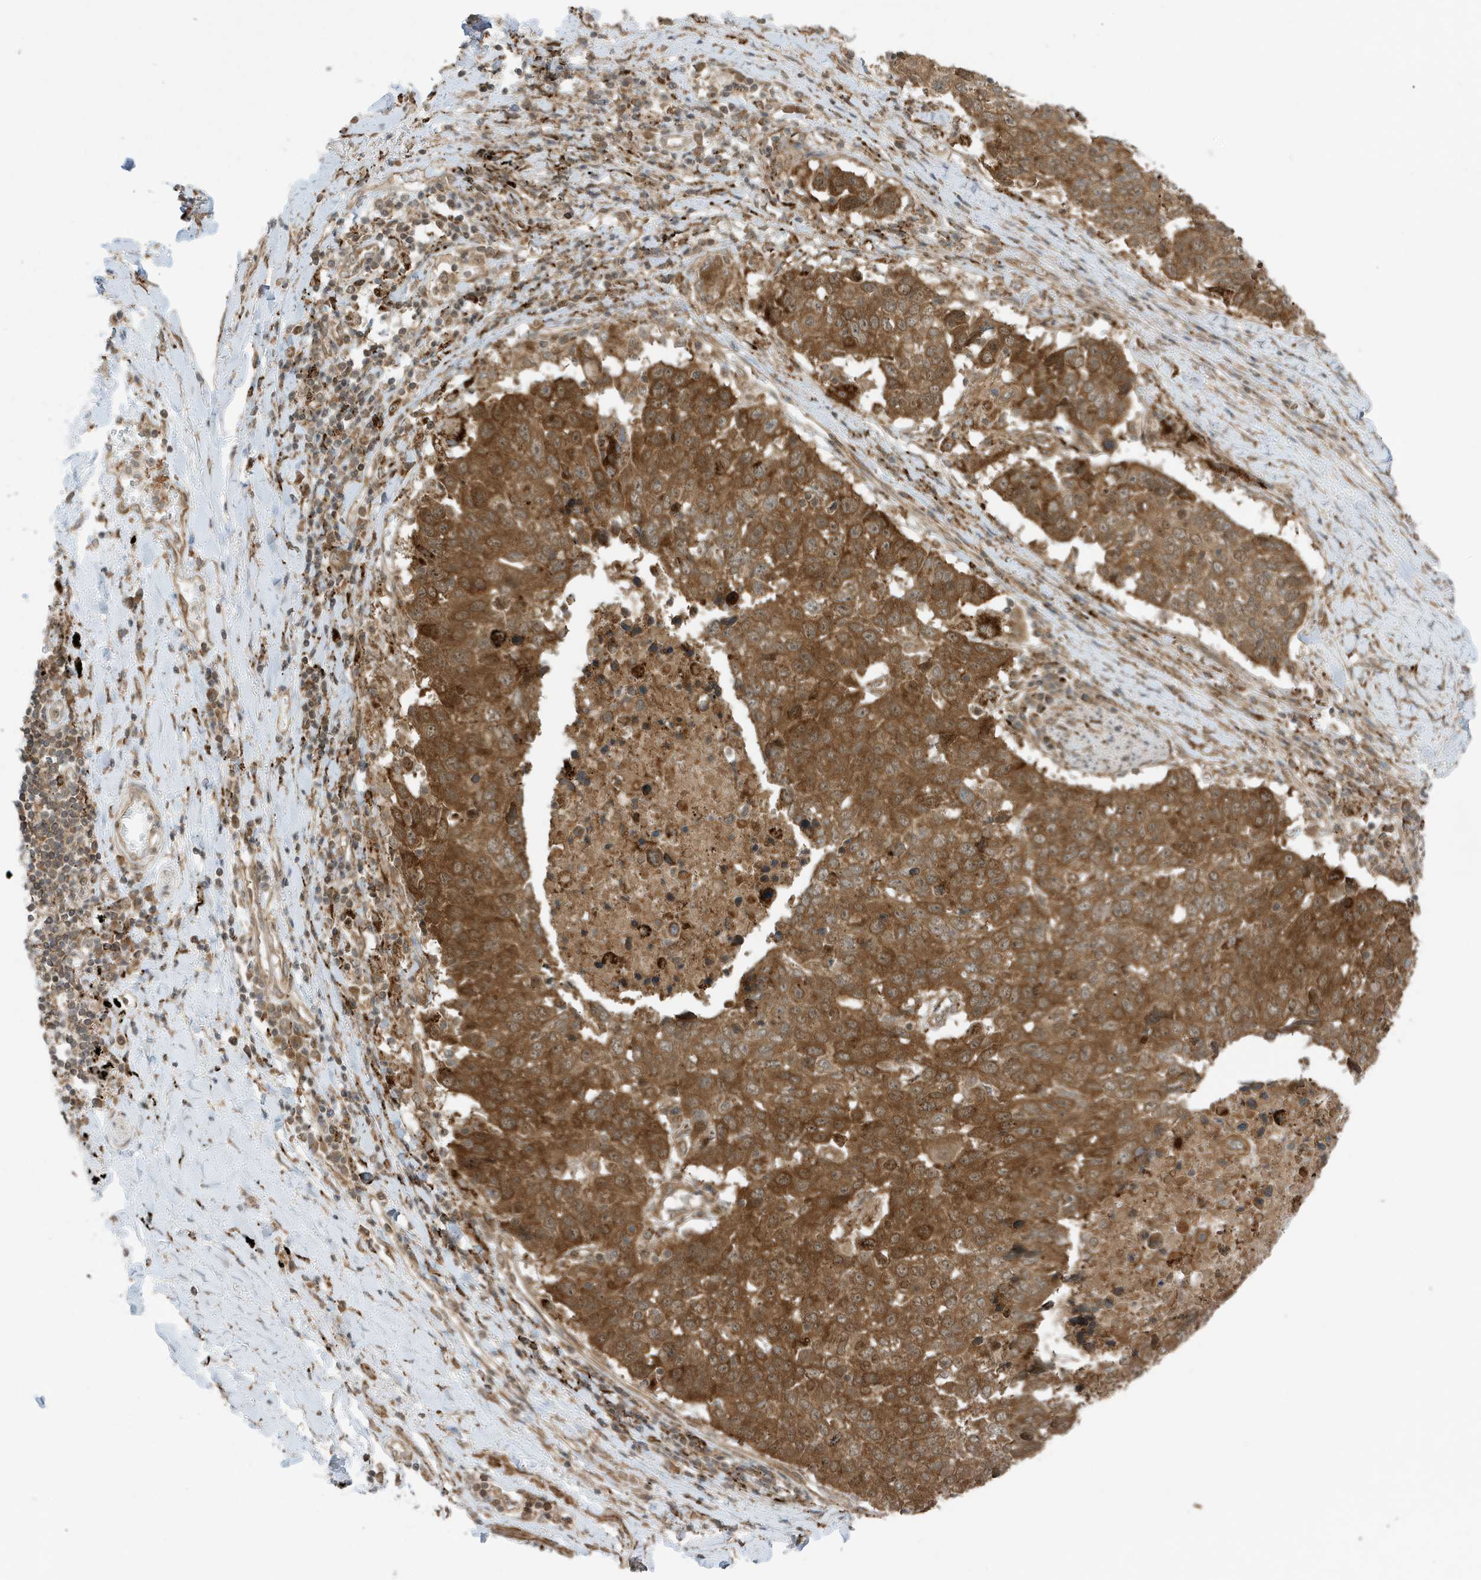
{"staining": {"intensity": "strong", "quantity": ">75%", "location": "cytoplasmic/membranous"}, "tissue": "lung cancer", "cell_type": "Tumor cells", "image_type": "cancer", "snomed": [{"axis": "morphology", "description": "Squamous cell carcinoma, NOS"}, {"axis": "topography", "description": "Lung"}], "caption": "An image of squamous cell carcinoma (lung) stained for a protein reveals strong cytoplasmic/membranous brown staining in tumor cells.", "gene": "DHX36", "patient": {"sex": "male", "age": 66}}